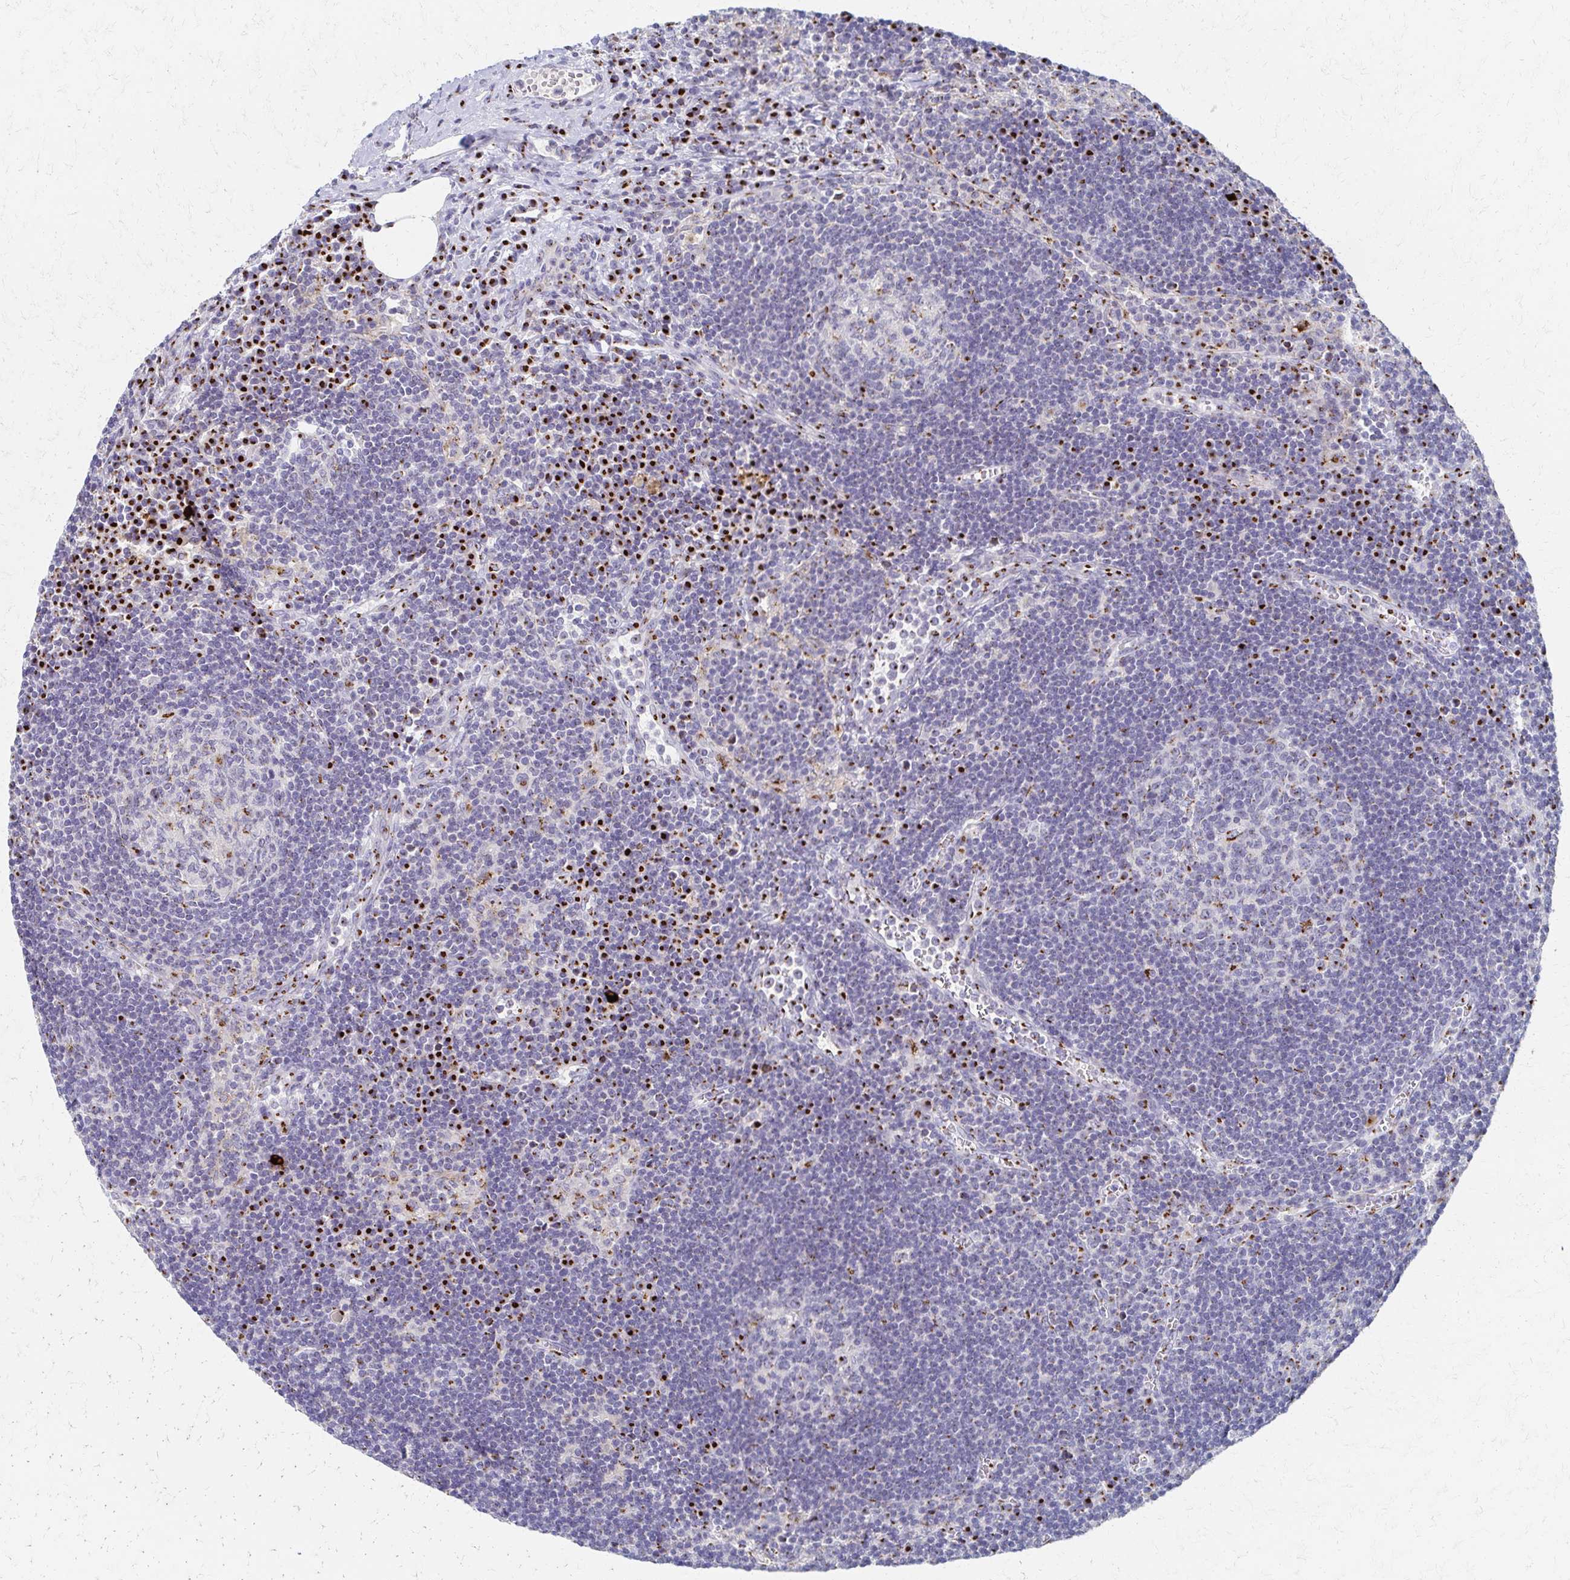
{"staining": {"intensity": "moderate", "quantity": "<25%", "location": "cytoplasmic/membranous"}, "tissue": "lymph node", "cell_type": "Germinal center cells", "image_type": "normal", "snomed": [{"axis": "morphology", "description": "Normal tissue, NOS"}, {"axis": "topography", "description": "Lymph node"}], "caption": "An image showing moderate cytoplasmic/membranous expression in about <25% of germinal center cells in benign lymph node, as visualized by brown immunohistochemical staining.", "gene": "ENSG00000254692", "patient": {"sex": "male", "age": 67}}